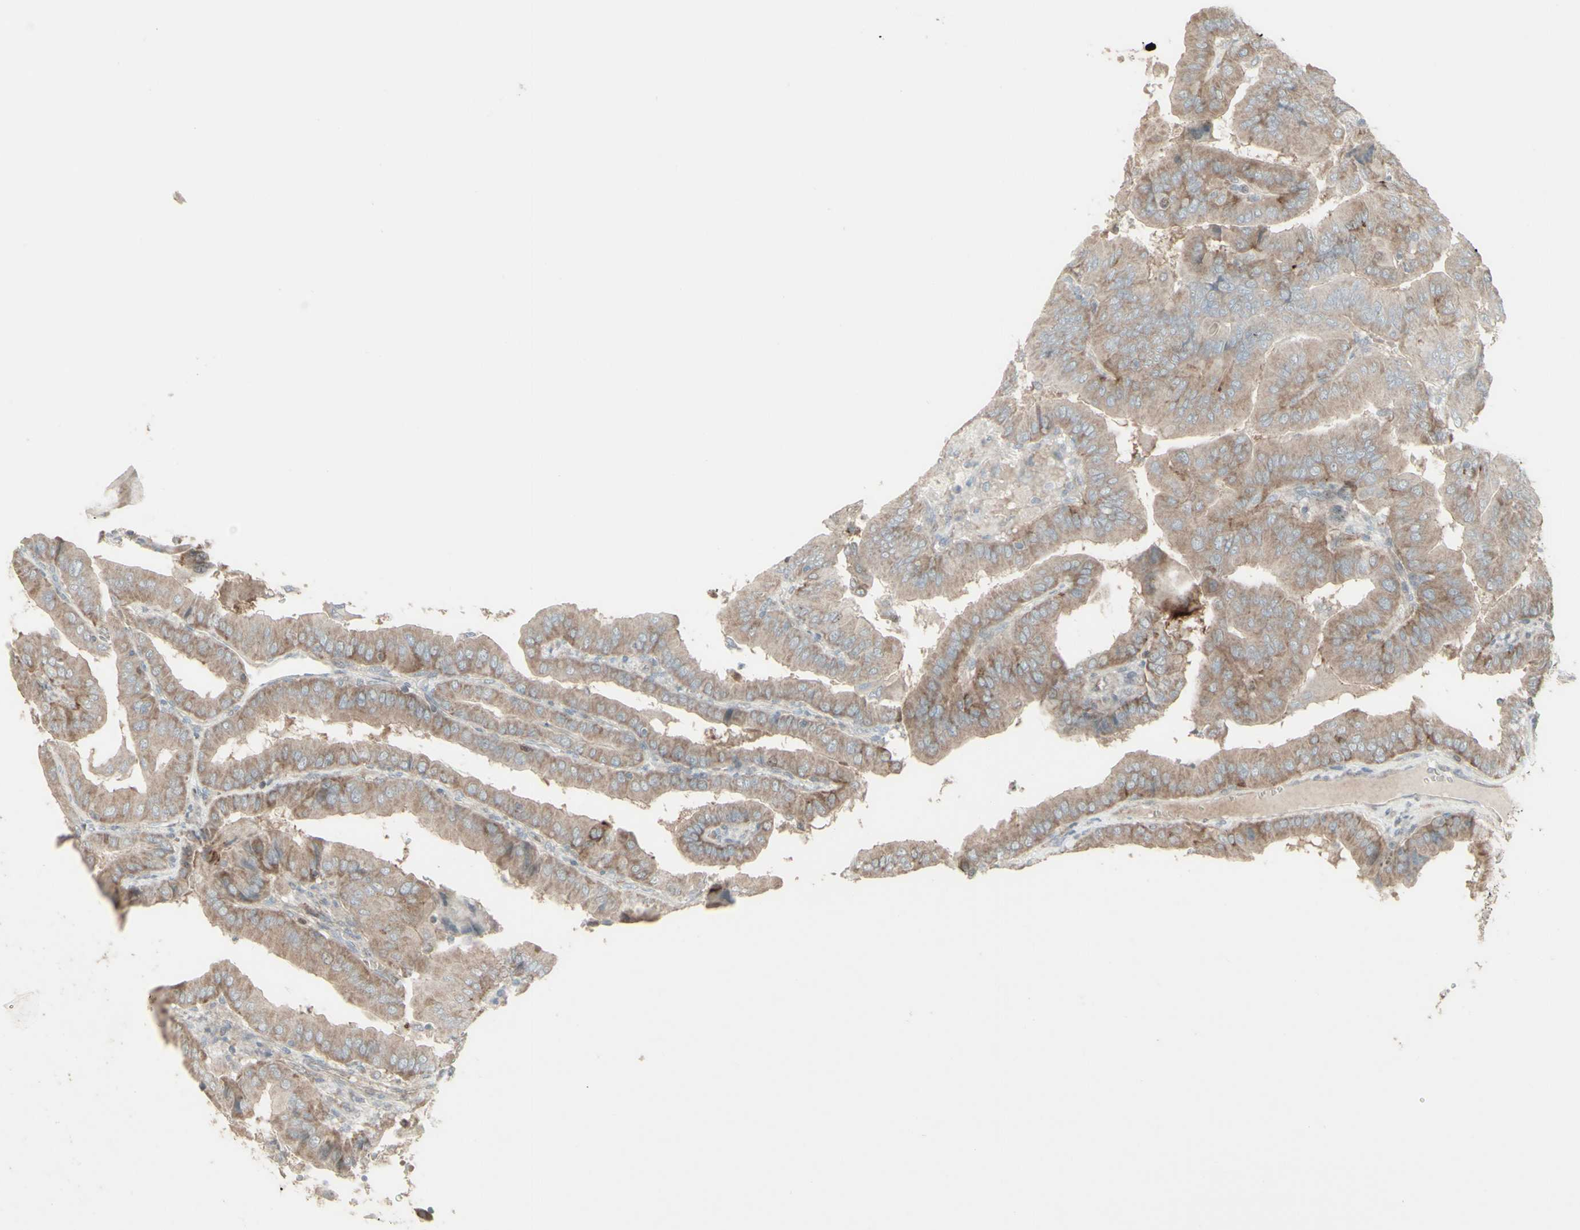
{"staining": {"intensity": "moderate", "quantity": ">75%", "location": "cytoplasmic/membranous"}, "tissue": "thyroid cancer", "cell_type": "Tumor cells", "image_type": "cancer", "snomed": [{"axis": "morphology", "description": "Papillary adenocarcinoma, NOS"}, {"axis": "topography", "description": "Thyroid gland"}], "caption": "Brown immunohistochemical staining in human thyroid cancer reveals moderate cytoplasmic/membranous staining in about >75% of tumor cells.", "gene": "GMNN", "patient": {"sex": "male", "age": 33}}